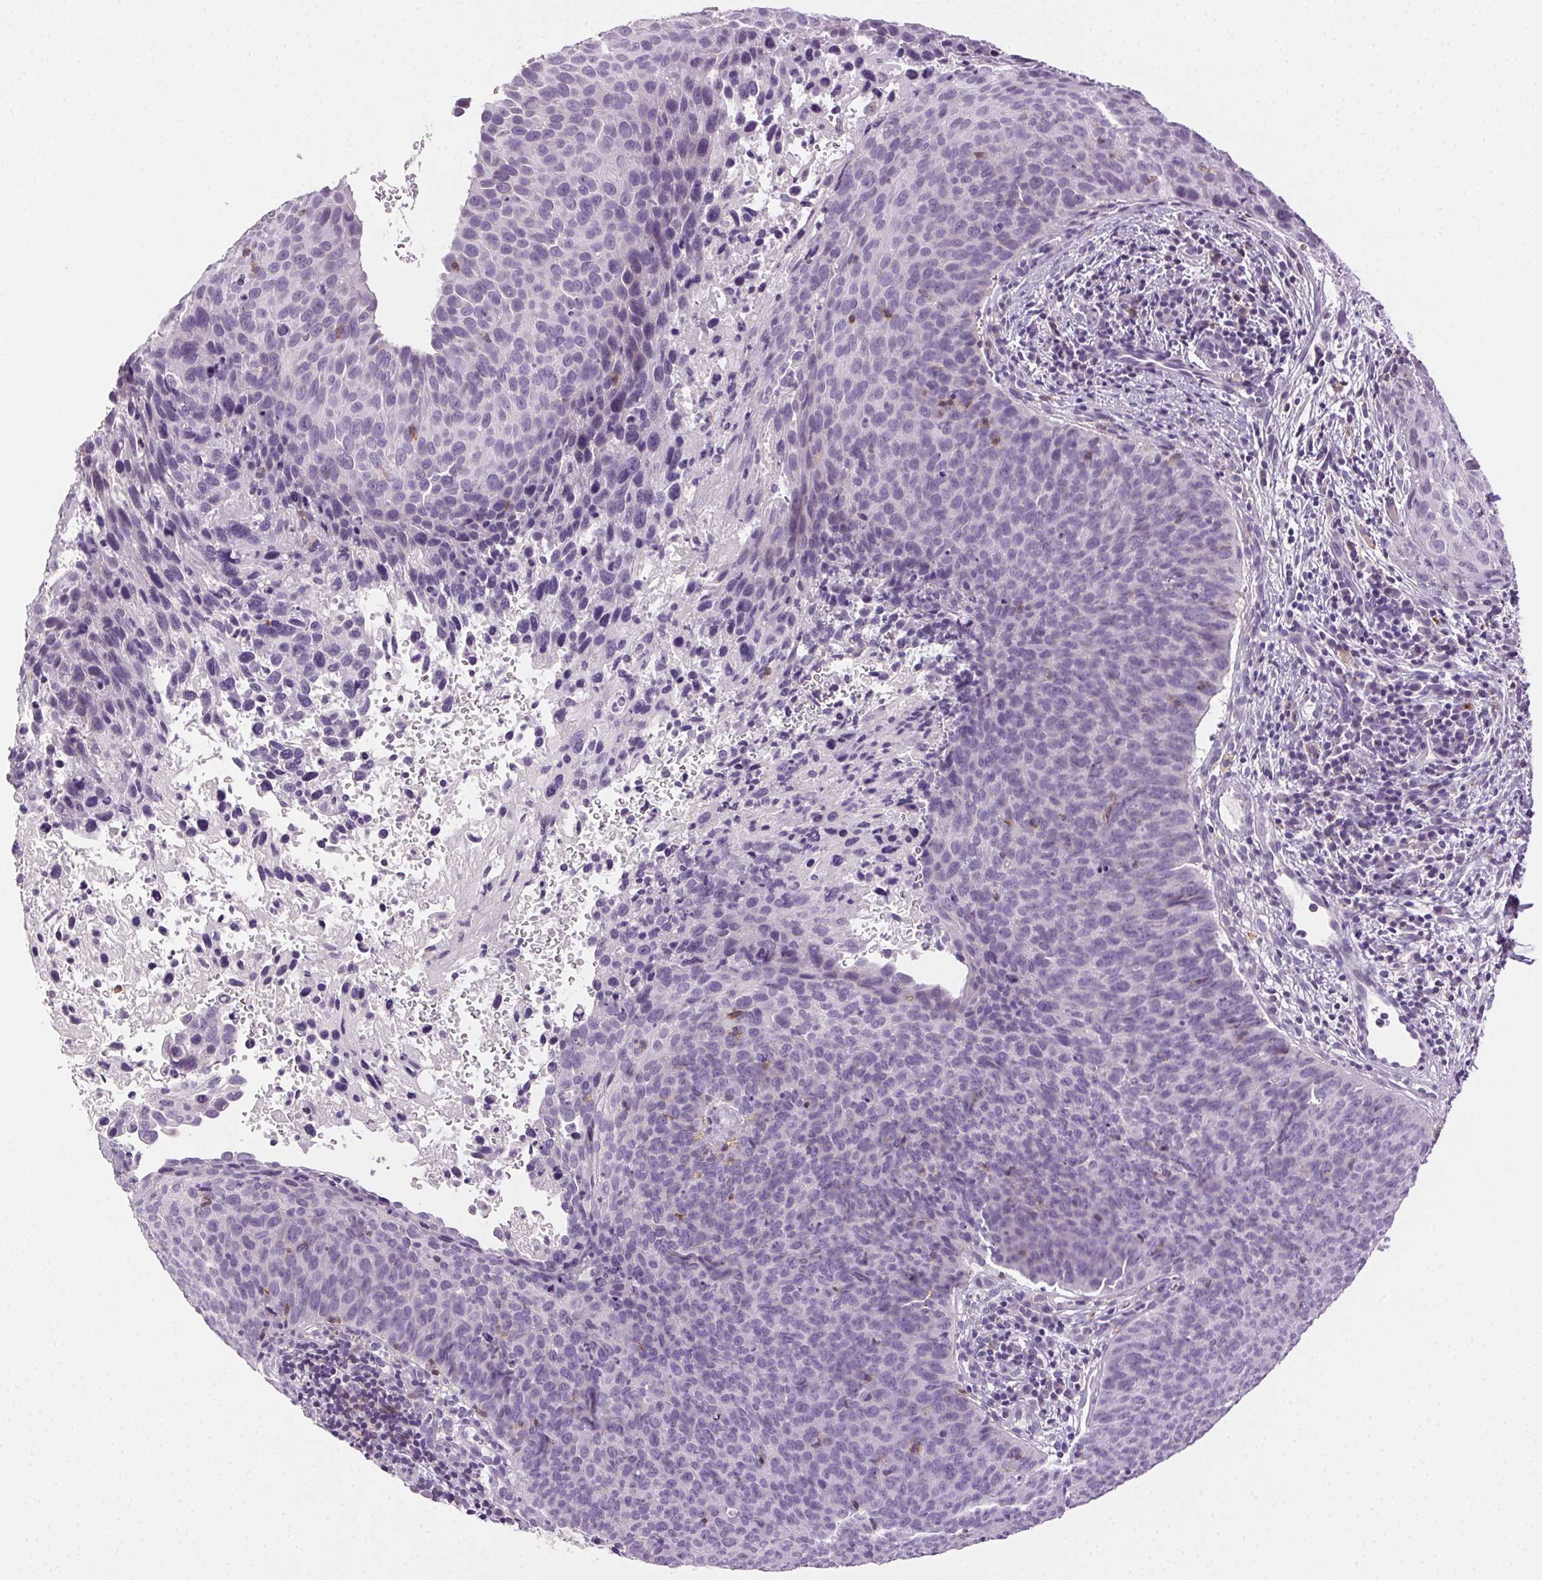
{"staining": {"intensity": "negative", "quantity": "none", "location": "none"}, "tissue": "cervical cancer", "cell_type": "Tumor cells", "image_type": "cancer", "snomed": [{"axis": "morphology", "description": "Squamous cell carcinoma, NOS"}, {"axis": "topography", "description": "Cervix"}], "caption": "This photomicrograph is of cervical squamous cell carcinoma stained with IHC to label a protein in brown with the nuclei are counter-stained blue. There is no positivity in tumor cells.", "gene": "AKAP5", "patient": {"sex": "female", "age": 35}}